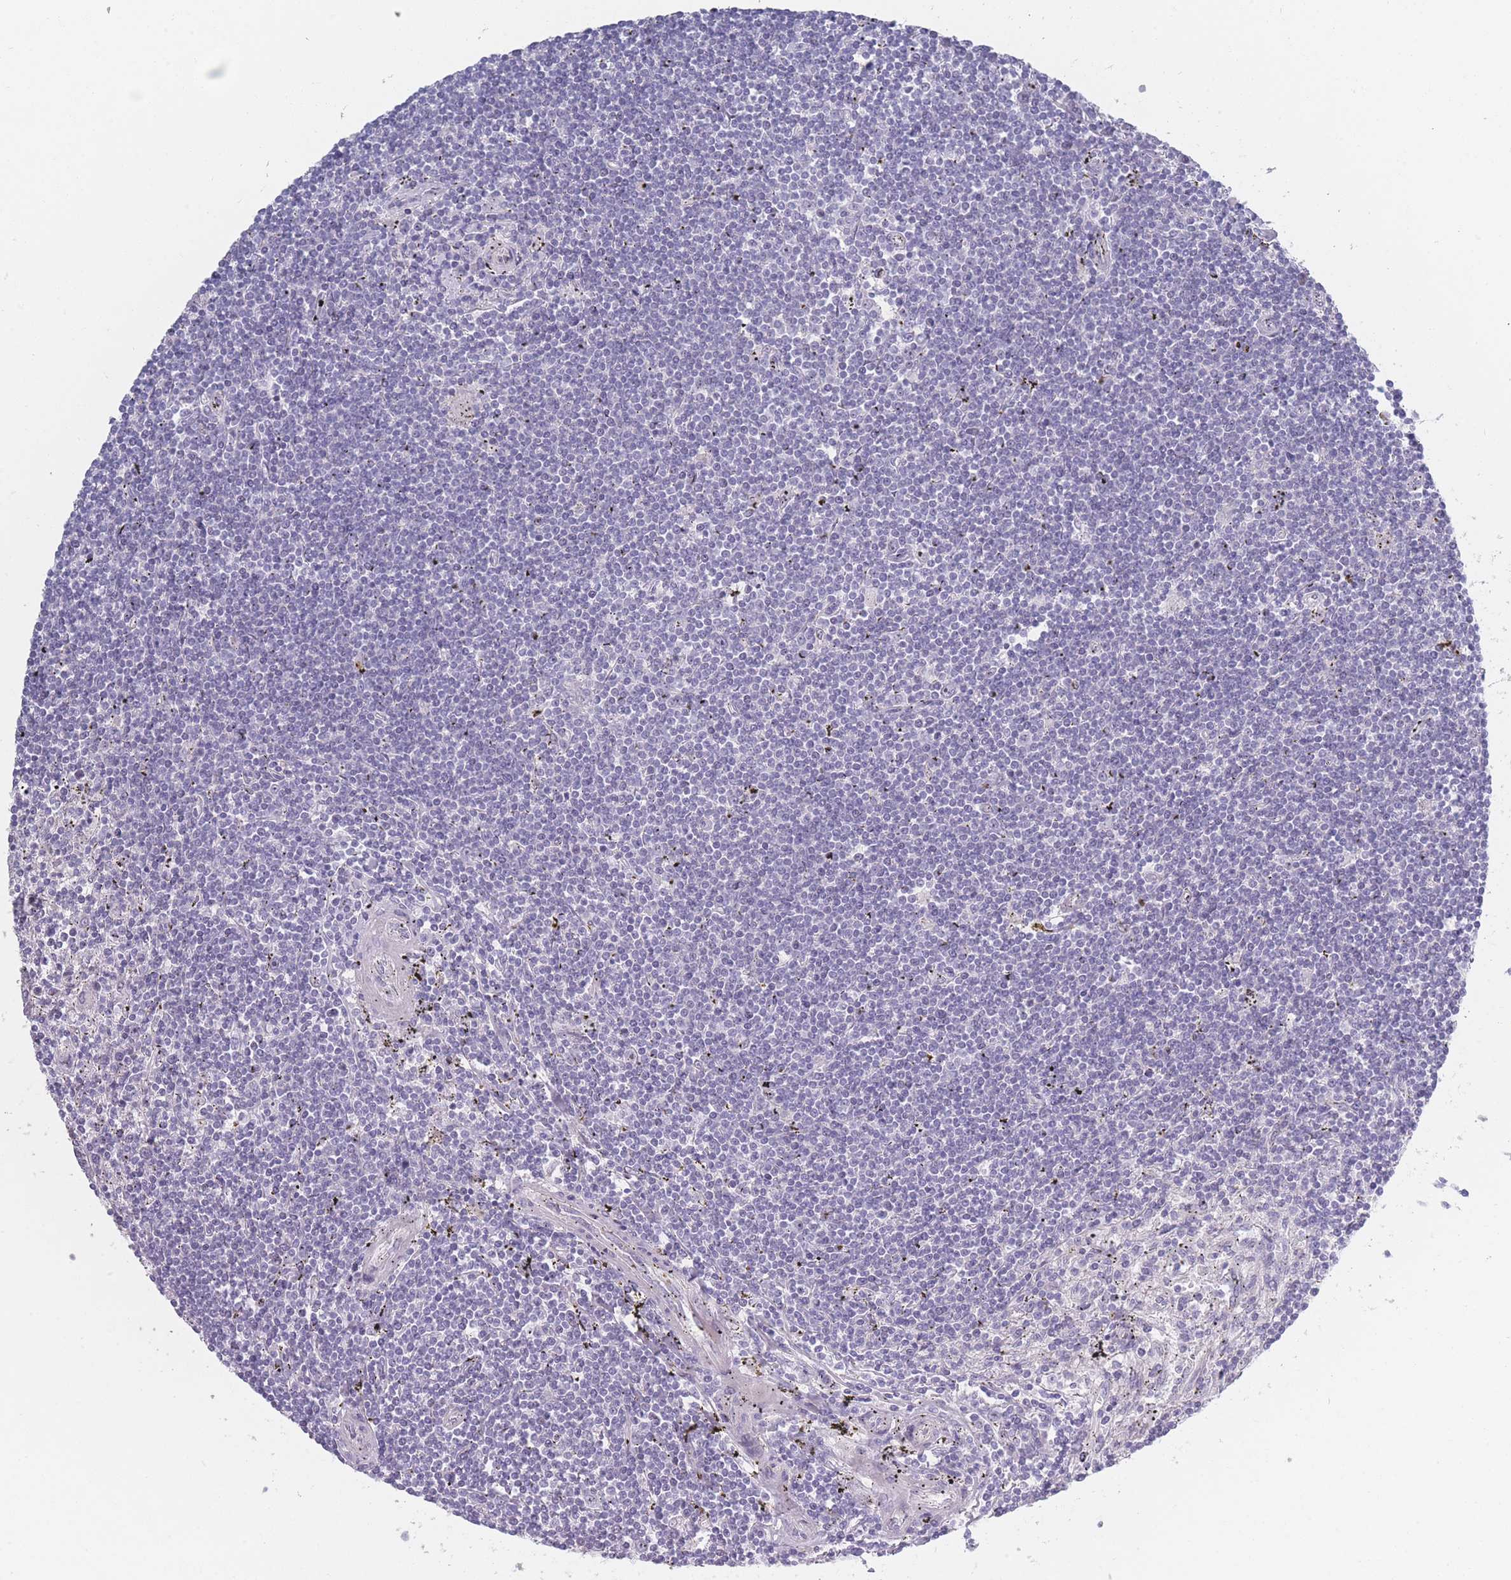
{"staining": {"intensity": "negative", "quantity": "none", "location": "none"}, "tissue": "lymphoma", "cell_type": "Tumor cells", "image_type": "cancer", "snomed": [{"axis": "morphology", "description": "Malignant lymphoma, non-Hodgkin's type, Low grade"}, {"axis": "topography", "description": "Spleen"}], "caption": "Malignant lymphoma, non-Hodgkin's type (low-grade) was stained to show a protein in brown. There is no significant positivity in tumor cells. (DAB immunohistochemistry (IHC), high magnification).", "gene": "ROS1", "patient": {"sex": "male", "age": 76}}